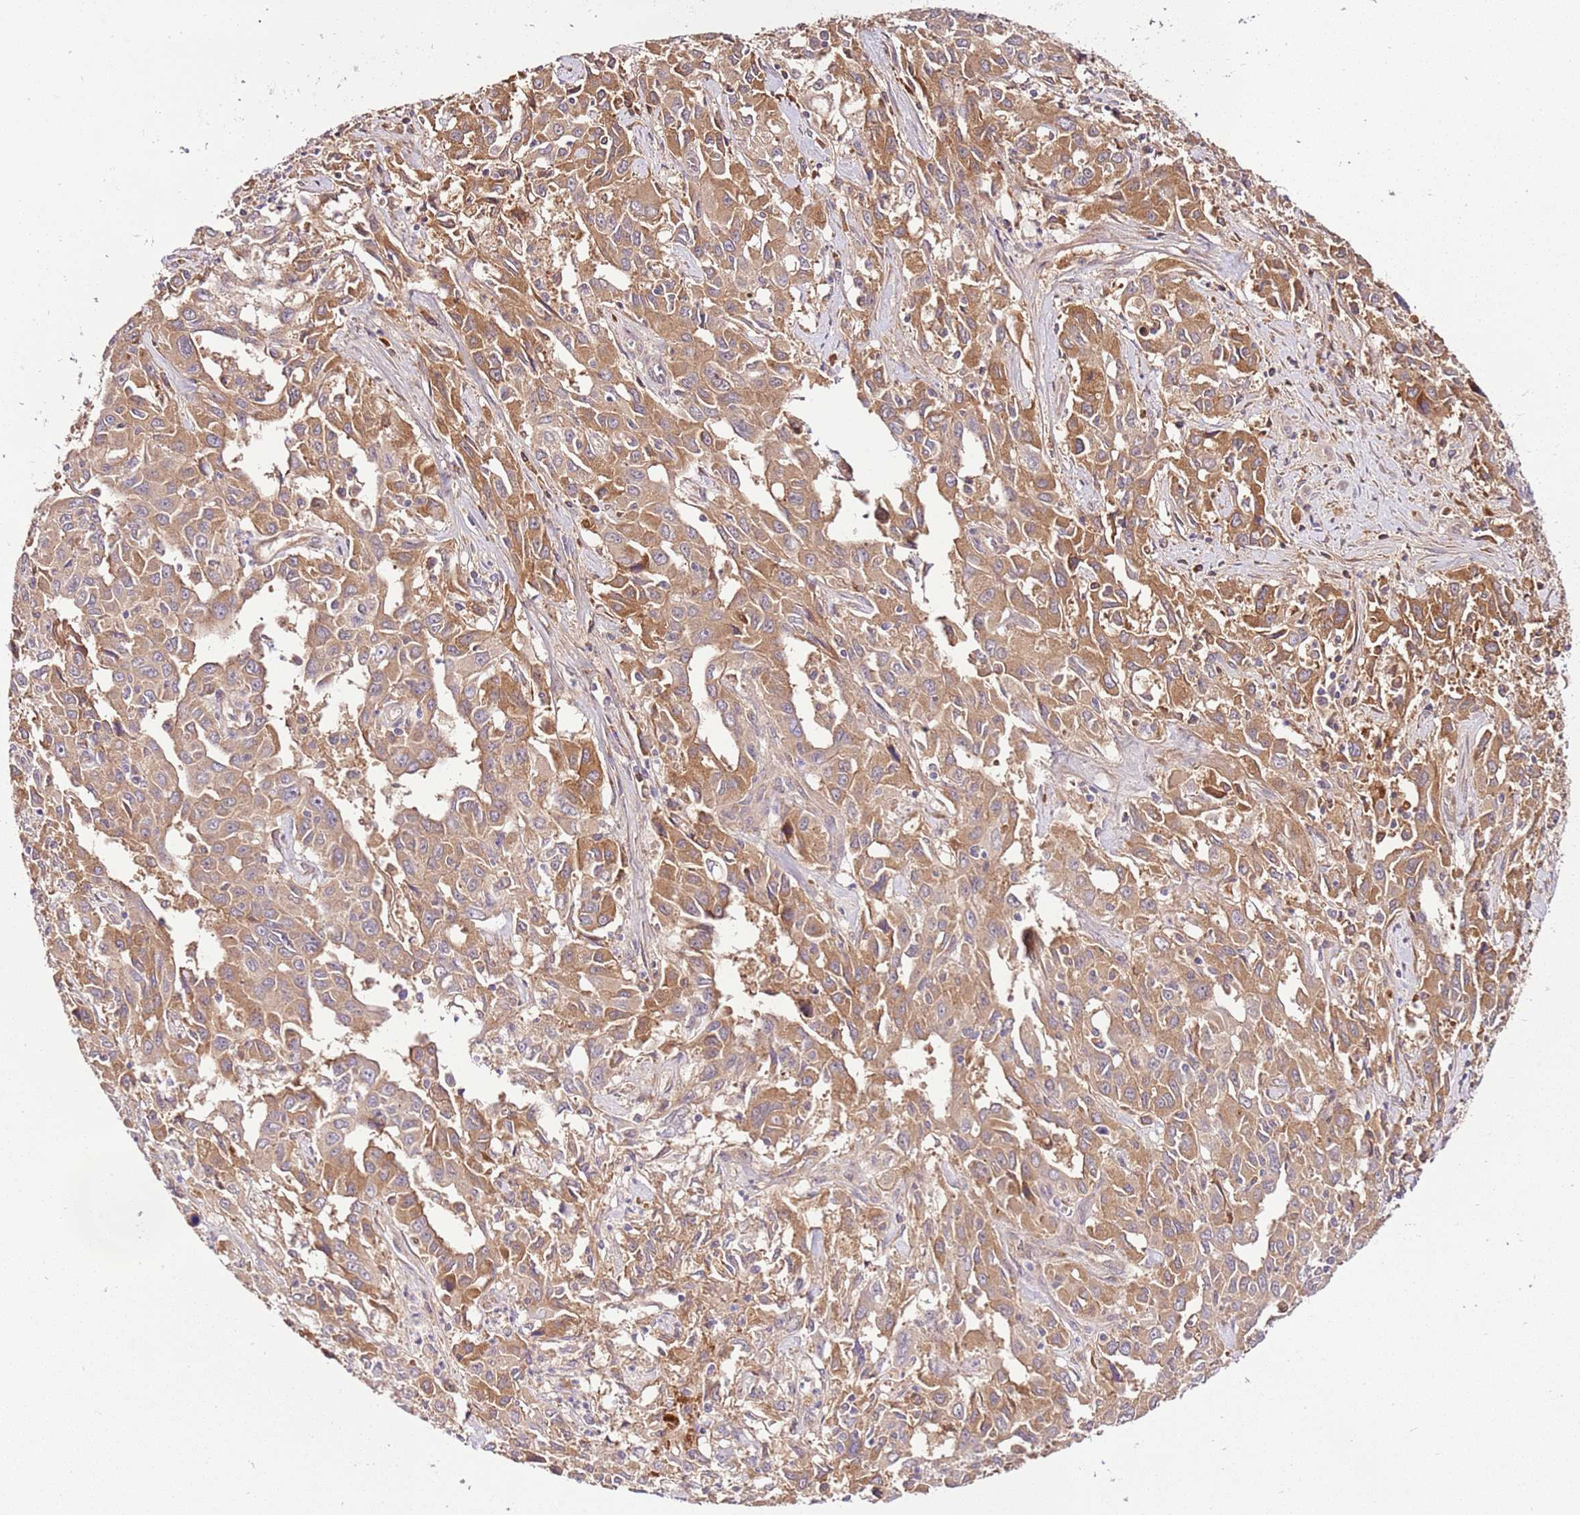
{"staining": {"intensity": "moderate", "quantity": ">75%", "location": "cytoplasmic/membranous"}, "tissue": "liver cancer", "cell_type": "Tumor cells", "image_type": "cancer", "snomed": [{"axis": "morphology", "description": "Carcinoma, Hepatocellular, NOS"}, {"axis": "topography", "description": "Liver"}], "caption": "A histopathology image of liver hepatocellular carcinoma stained for a protein reveals moderate cytoplasmic/membranous brown staining in tumor cells.", "gene": "C8G", "patient": {"sex": "male", "age": 63}}